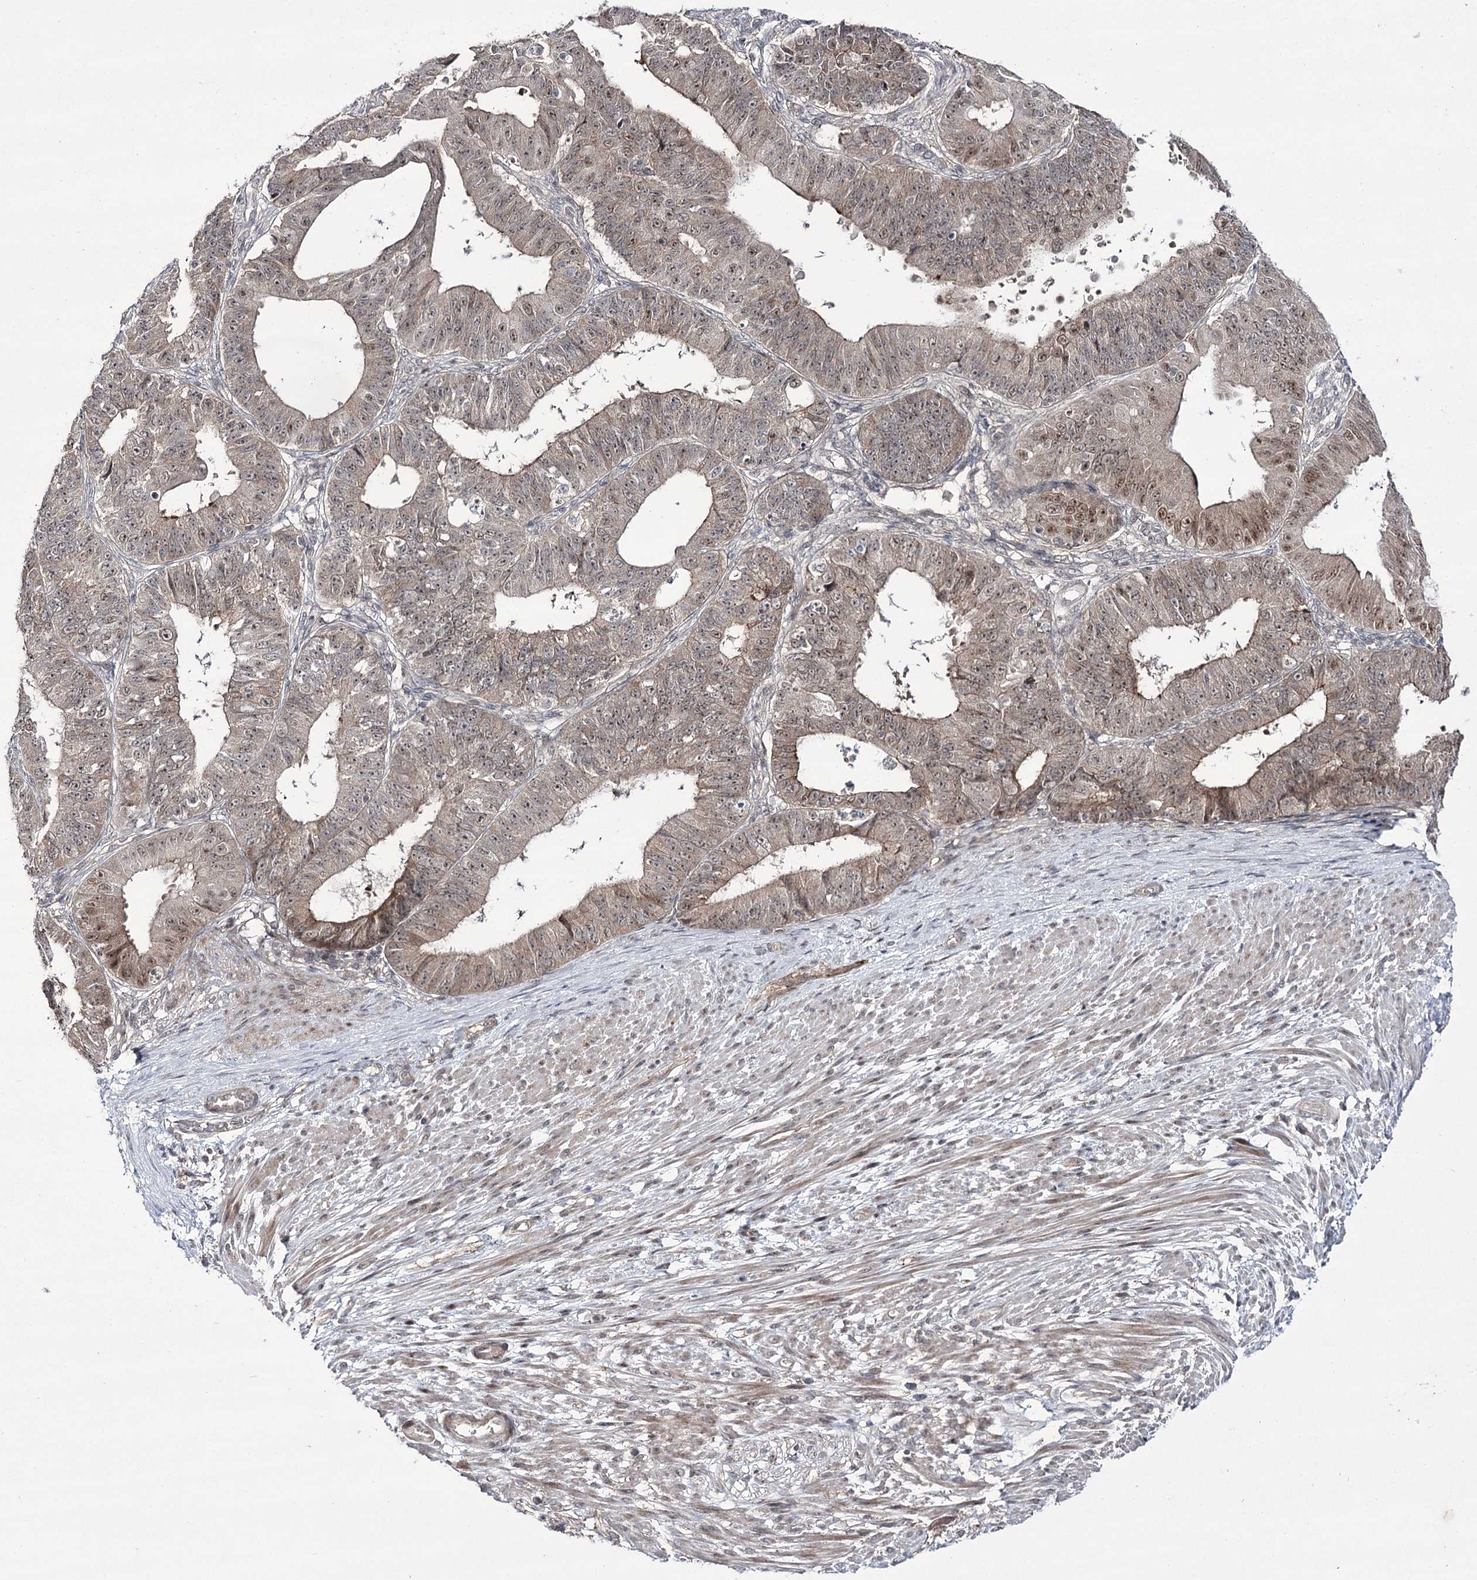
{"staining": {"intensity": "moderate", "quantity": "25%-75%", "location": "cytoplasmic/membranous,nuclear"}, "tissue": "ovarian cancer", "cell_type": "Tumor cells", "image_type": "cancer", "snomed": [{"axis": "morphology", "description": "Carcinoma, endometroid"}, {"axis": "topography", "description": "Appendix"}, {"axis": "topography", "description": "Ovary"}], "caption": "About 25%-75% of tumor cells in human ovarian endometroid carcinoma display moderate cytoplasmic/membranous and nuclear protein expression as visualized by brown immunohistochemical staining.", "gene": "HOXC11", "patient": {"sex": "female", "age": 42}}